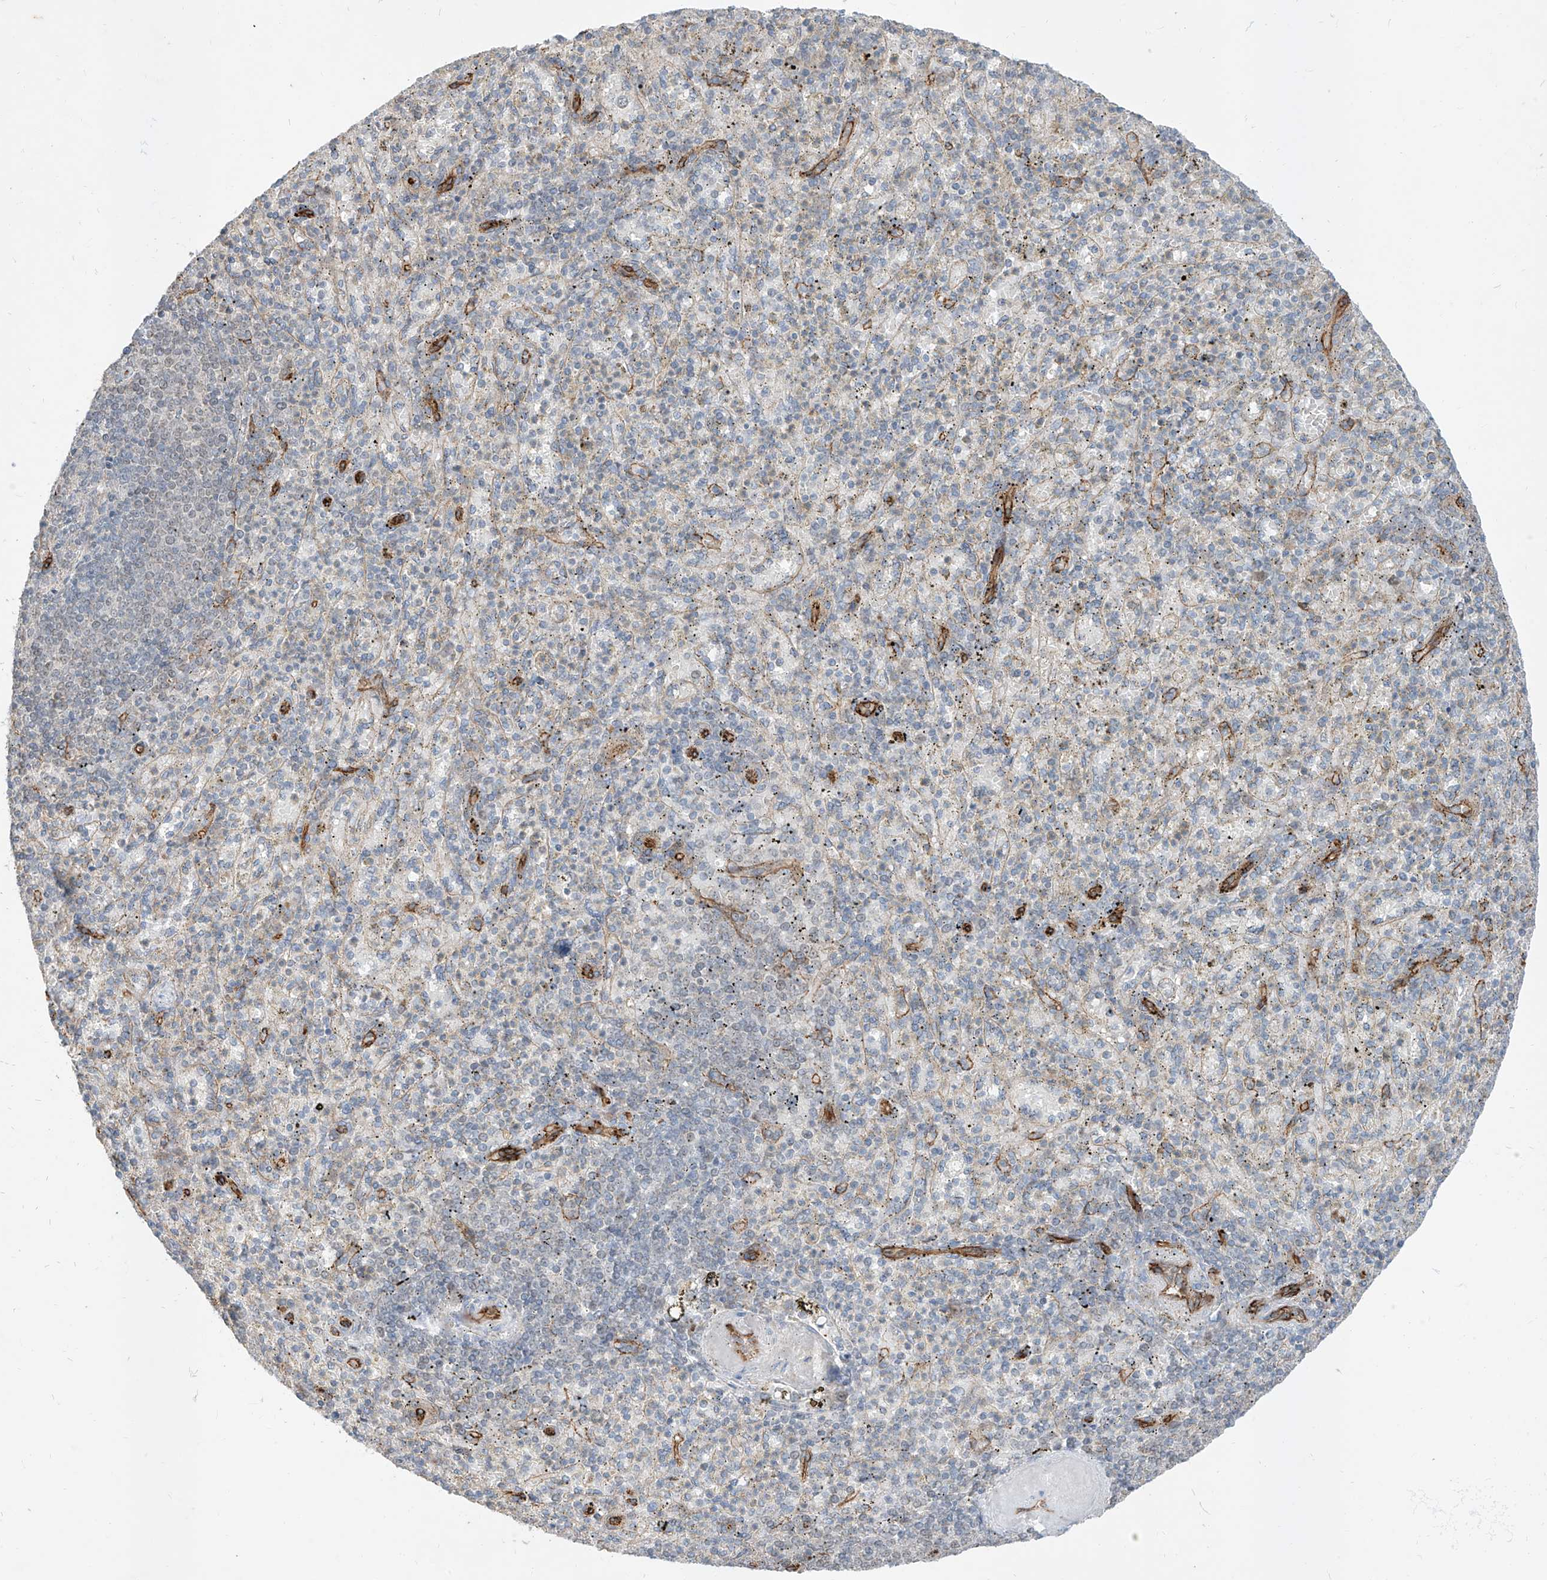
{"staining": {"intensity": "negative", "quantity": "none", "location": "none"}, "tissue": "spleen", "cell_type": "Cells in red pulp", "image_type": "normal", "snomed": [{"axis": "morphology", "description": "Normal tissue, NOS"}, {"axis": "topography", "description": "Spleen"}], "caption": "This micrograph is of unremarkable spleen stained with IHC to label a protein in brown with the nuclei are counter-stained blue. There is no staining in cells in red pulp. The staining was performed using DAB (3,3'-diaminobenzidine) to visualize the protein expression in brown, while the nuclei were stained in blue with hematoxylin (Magnification: 20x).", "gene": "EPHX4", "patient": {"sex": "female", "age": 74}}